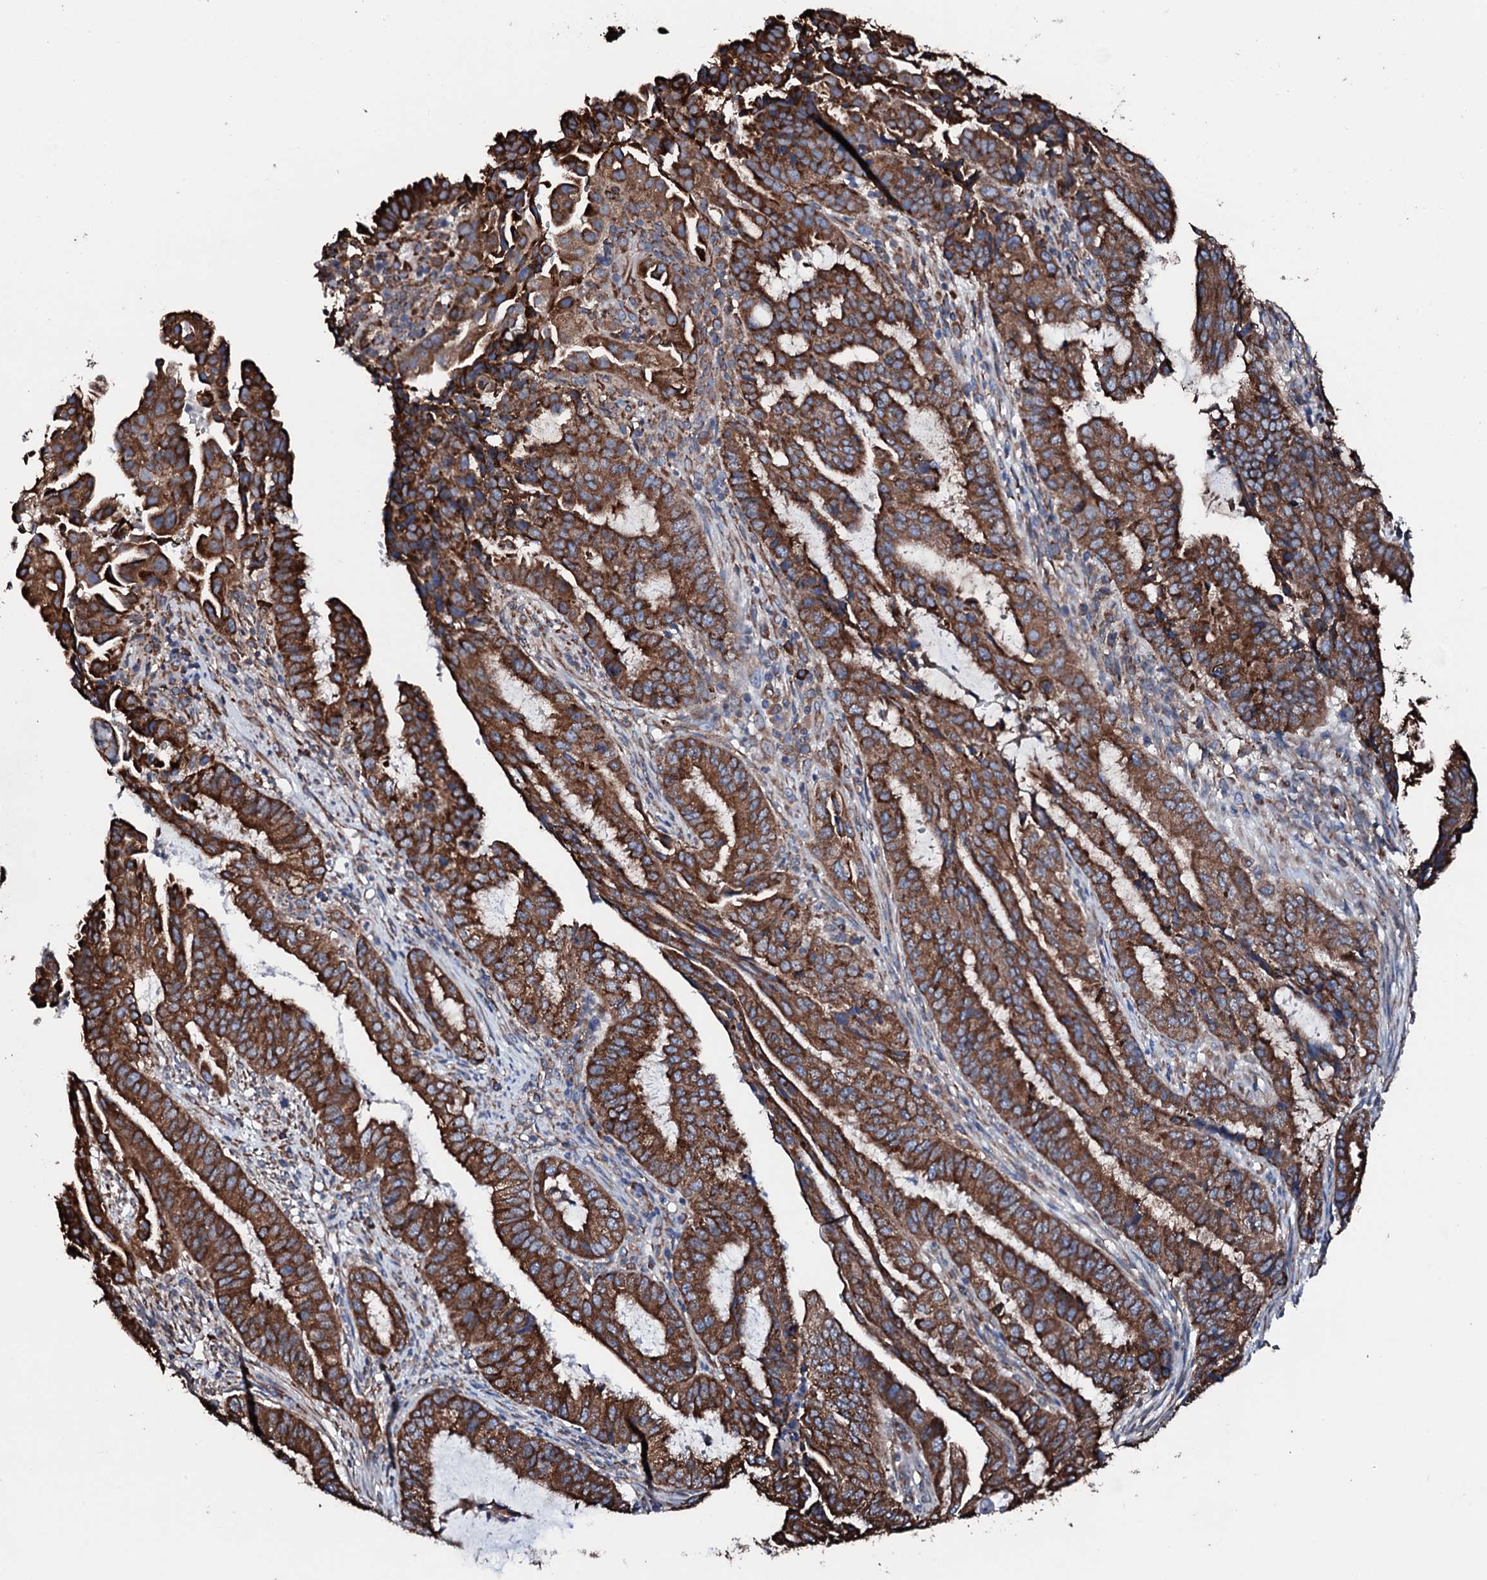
{"staining": {"intensity": "strong", "quantity": ">75%", "location": "cytoplasmic/membranous"}, "tissue": "endometrial cancer", "cell_type": "Tumor cells", "image_type": "cancer", "snomed": [{"axis": "morphology", "description": "Adenocarcinoma, NOS"}, {"axis": "topography", "description": "Endometrium"}], "caption": "Strong cytoplasmic/membranous staining for a protein is appreciated in approximately >75% of tumor cells of adenocarcinoma (endometrial) using IHC.", "gene": "AMDHD1", "patient": {"sex": "female", "age": 51}}